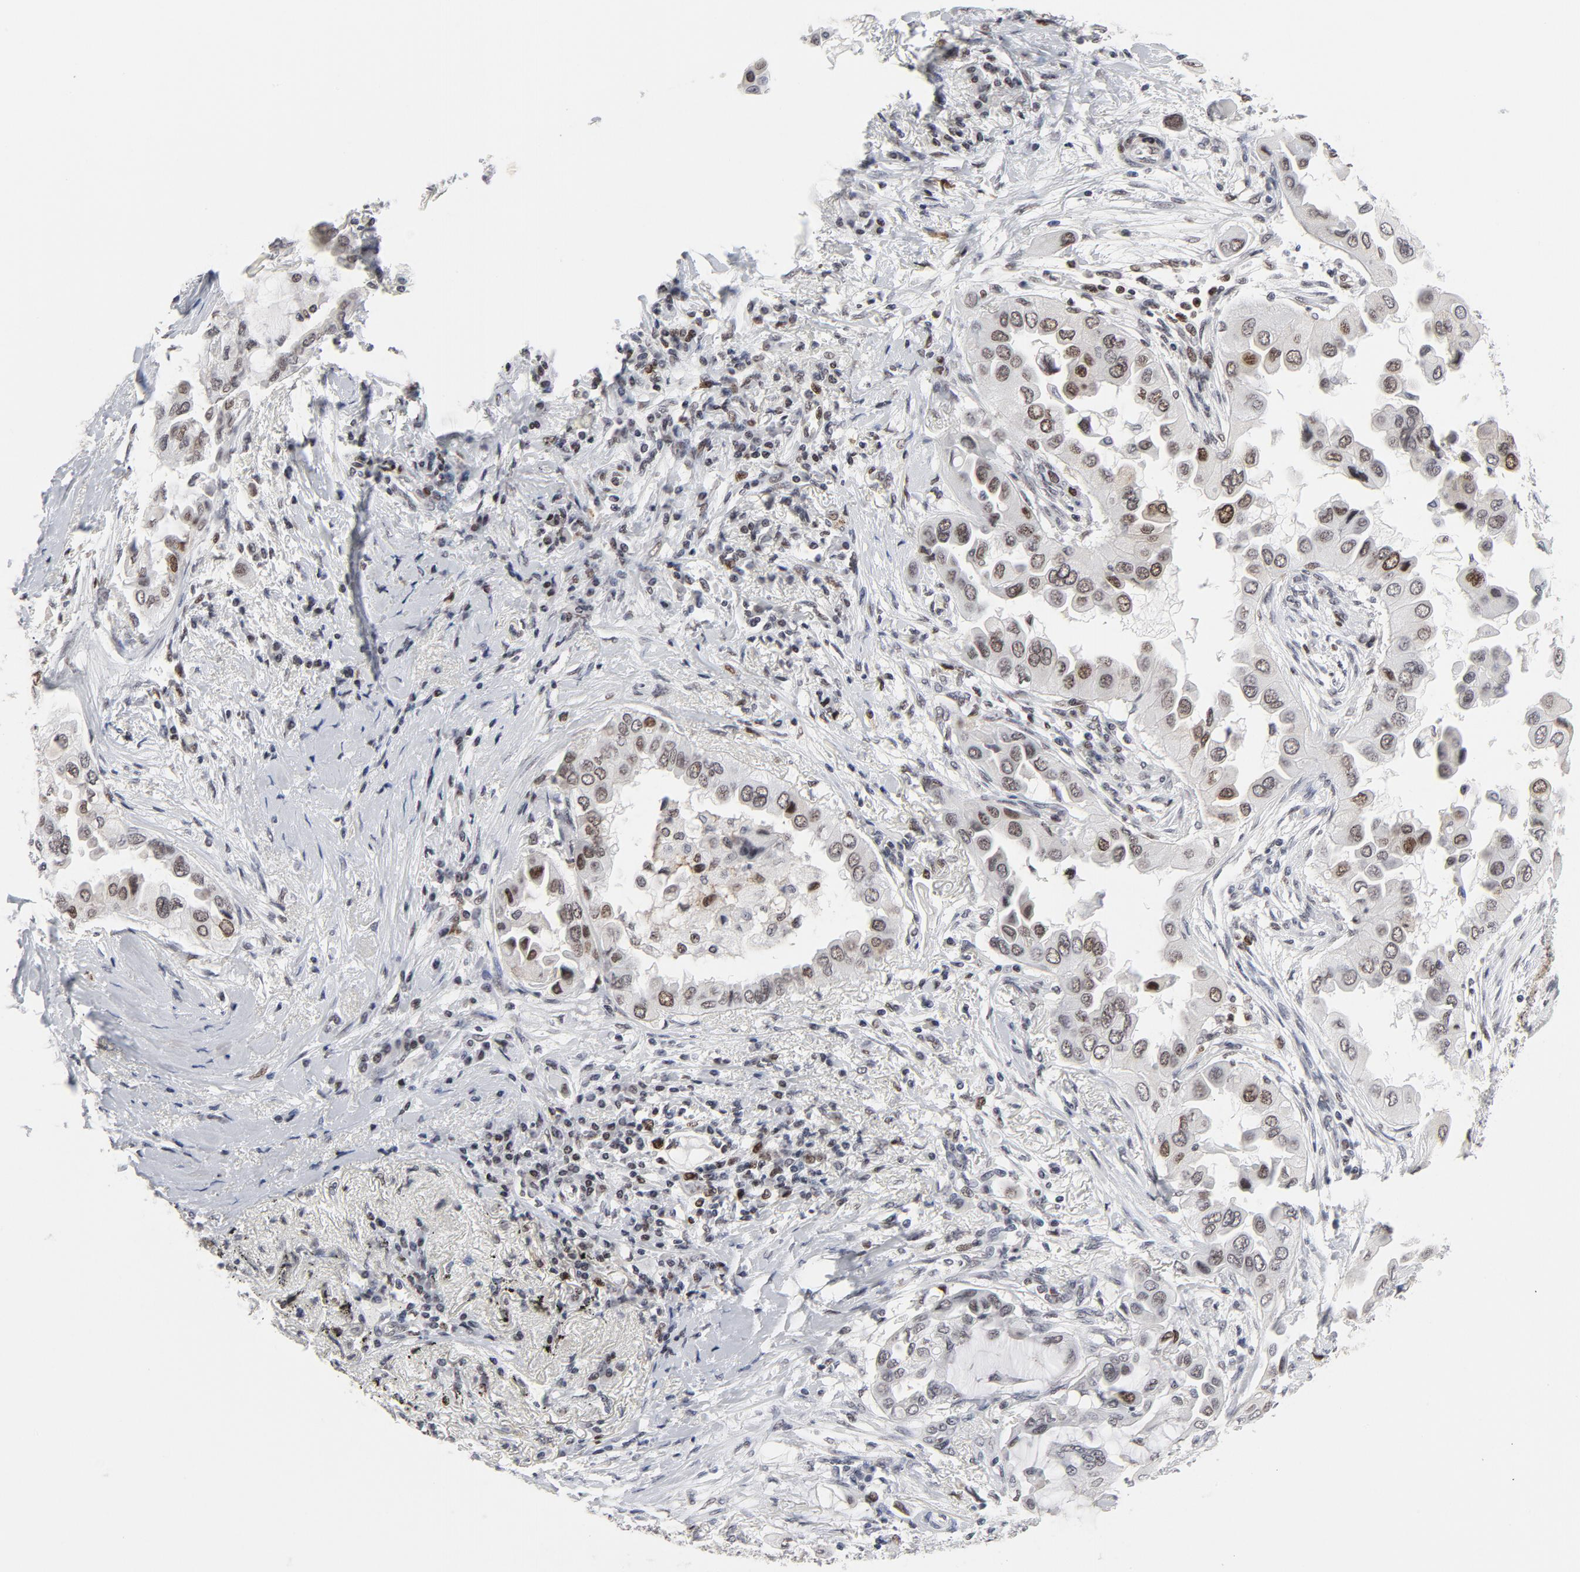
{"staining": {"intensity": "weak", "quantity": "25%-75%", "location": "nuclear"}, "tissue": "lung cancer", "cell_type": "Tumor cells", "image_type": "cancer", "snomed": [{"axis": "morphology", "description": "Adenocarcinoma, NOS"}, {"axis": "topography", "description": "Lung"}], "caption": "Protein expression analysis of human adenocarcinoma (lung) reveals weak nuclear positivity in about 25%-75% of tumor cells.", "gene": "RFC4", "patient": {"sex": "female", "age": 76}}